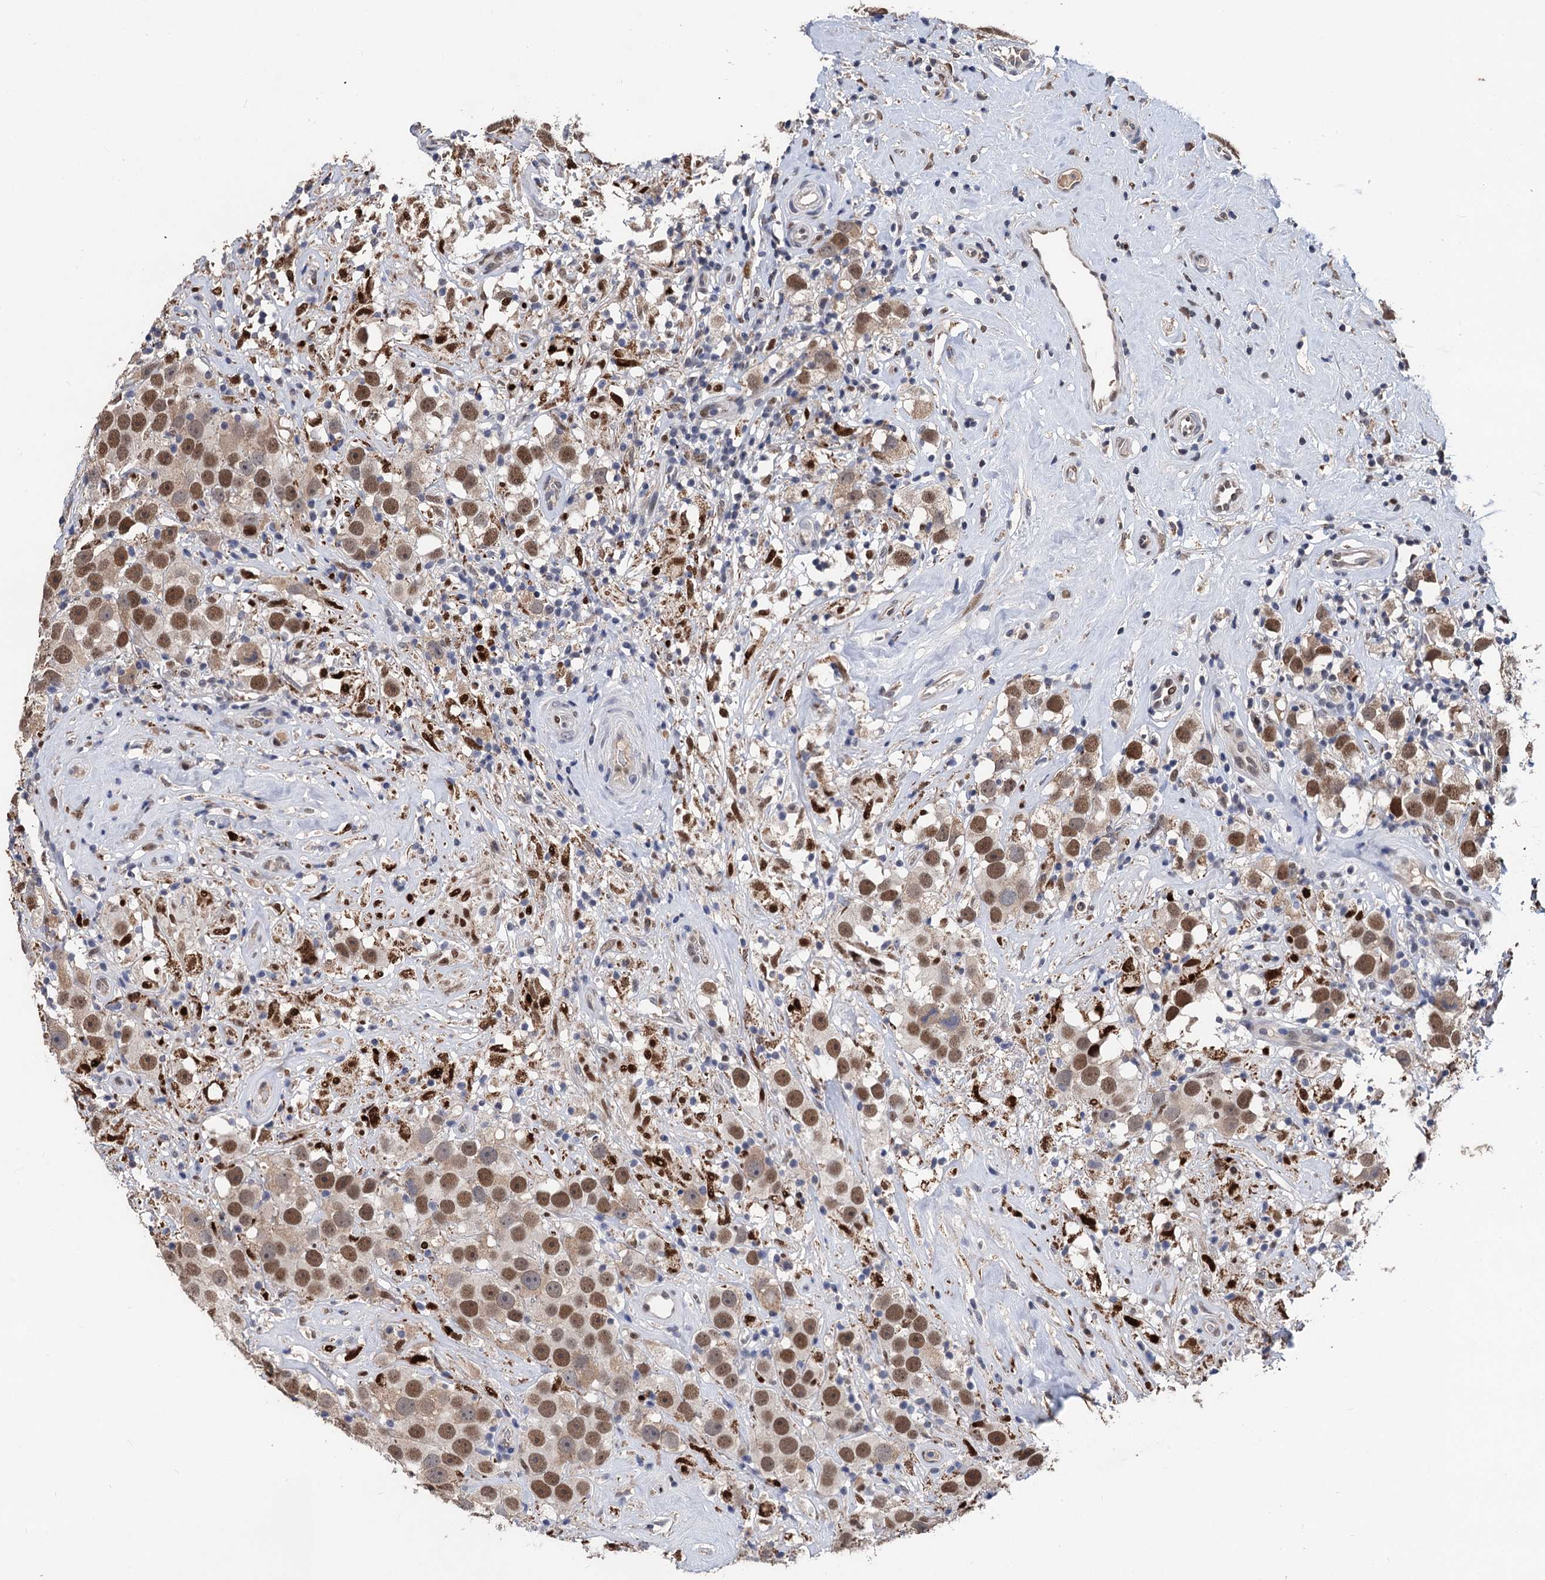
{"staining": {"intensity": "moderate", "quantity": ">75%", "location": "nuclear"}, "tissue": "testis cancer", "cell_type": "Tumor cells", "image_type": "cancer", "snomed": [{"axis": "morphology", "description": "Seminoma, NOS"}, {"axis": "topography", "description": "Testis"}], "caption": "Testis cancer stained with DAB IHC displays medium levels of moderate nuclear positivity in approximately >75% of tumor cells.", "gene": "TSEN34", "patient": {"sex": "male", "age": 49}}